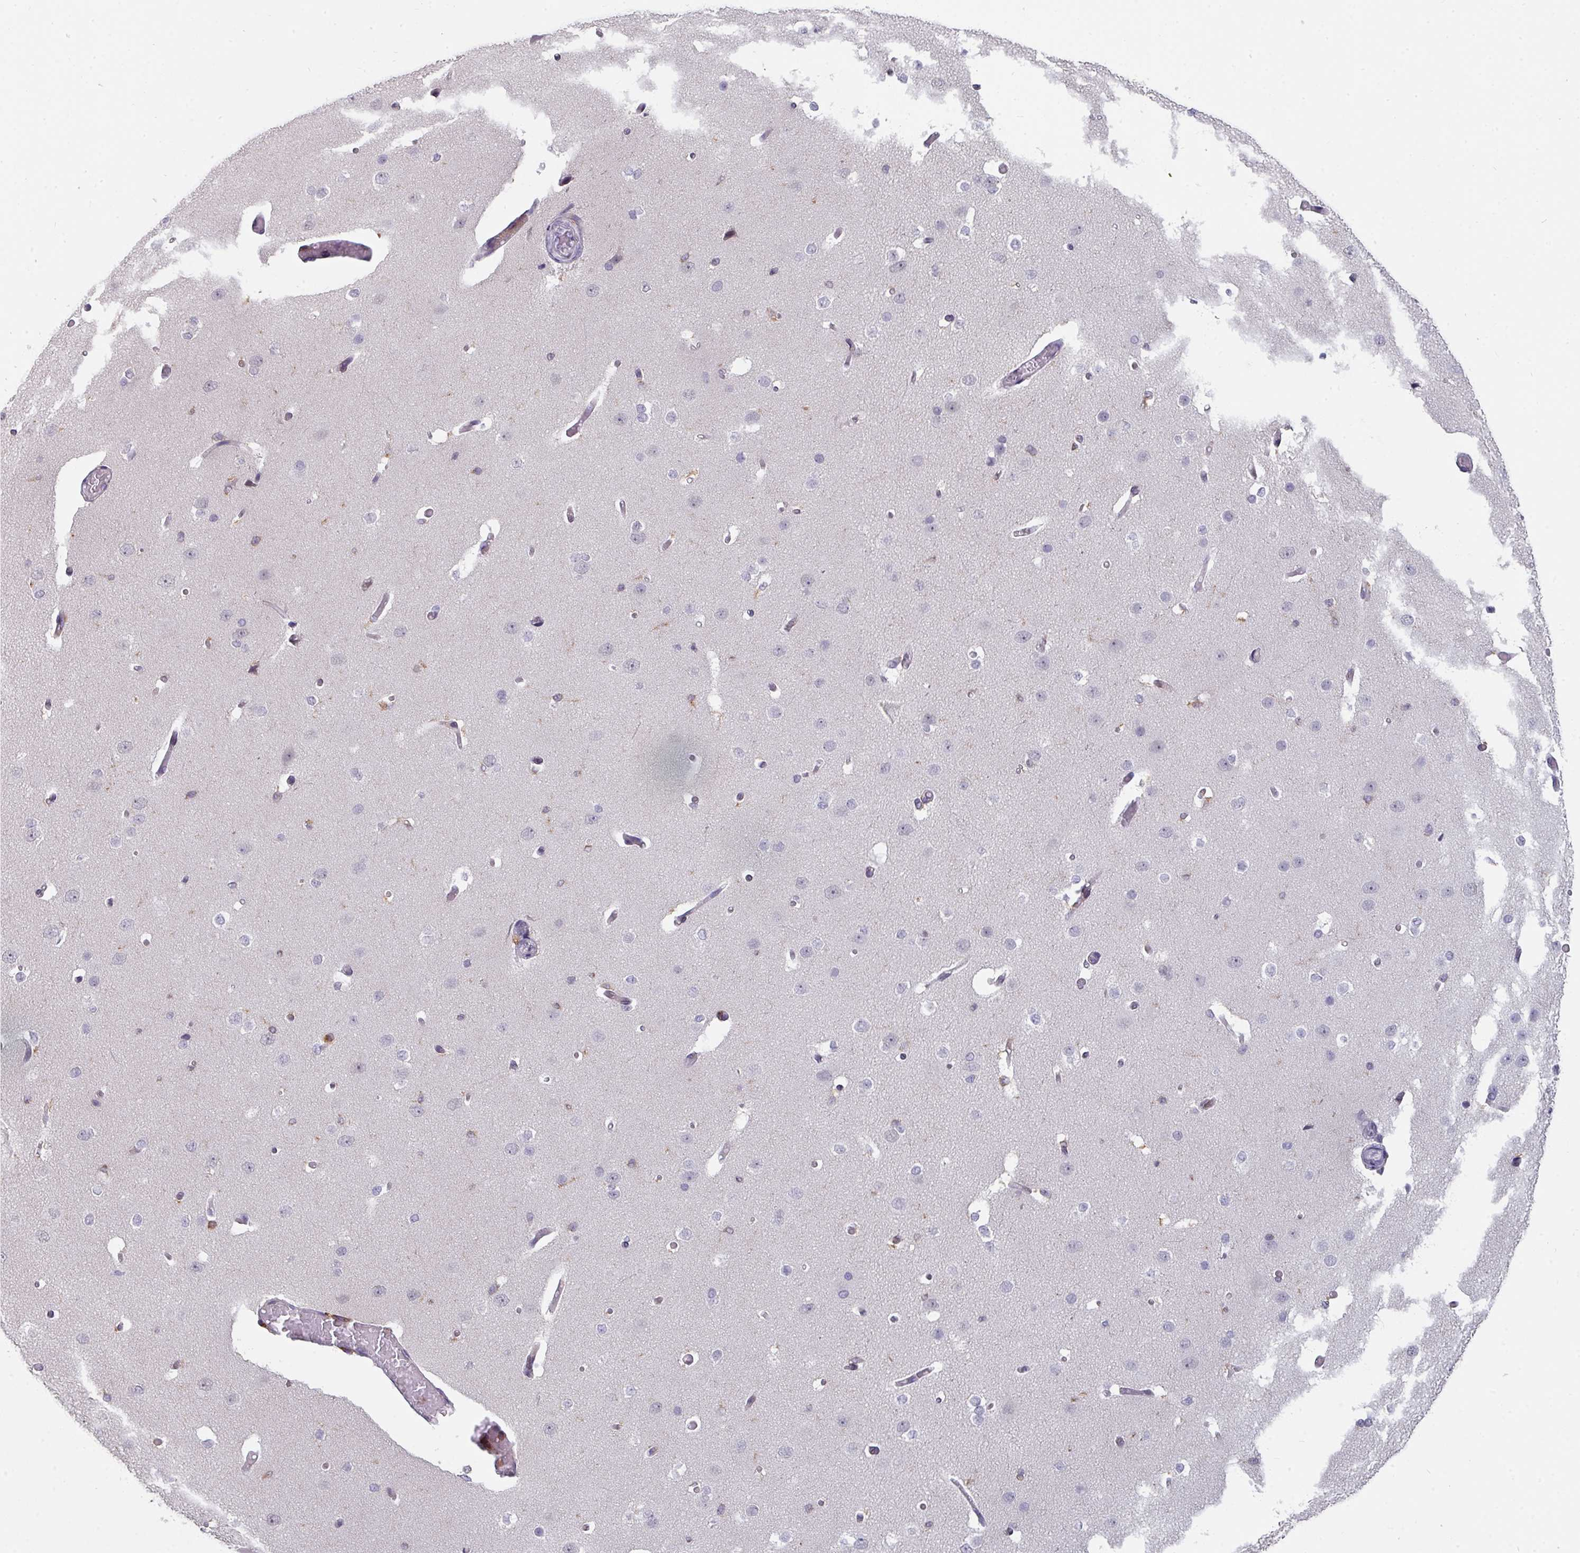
{"staining": {"intensity": "negative", "quantity": "none", "location": "none"}, "tissue": "cerebral cortex", "cell_type": "Endothelial cells", "image_type": "normal", "snomed": [{"axis": "morphology", "description": "Normal tissue, NOS"}, {"axis": "morphology", "description": "Inflammation, NOS"}, {"axis": "topography", "description": "Cerebral cortex"}], "caption": "IHC histopathology image of benign cerebral cortex stained for a protein (brown), which shows no positivity in endothelial cells. Nuclei are stained in blue.", "gene": "RASAL3", "patient": {"sex": "male", "age": 6}}